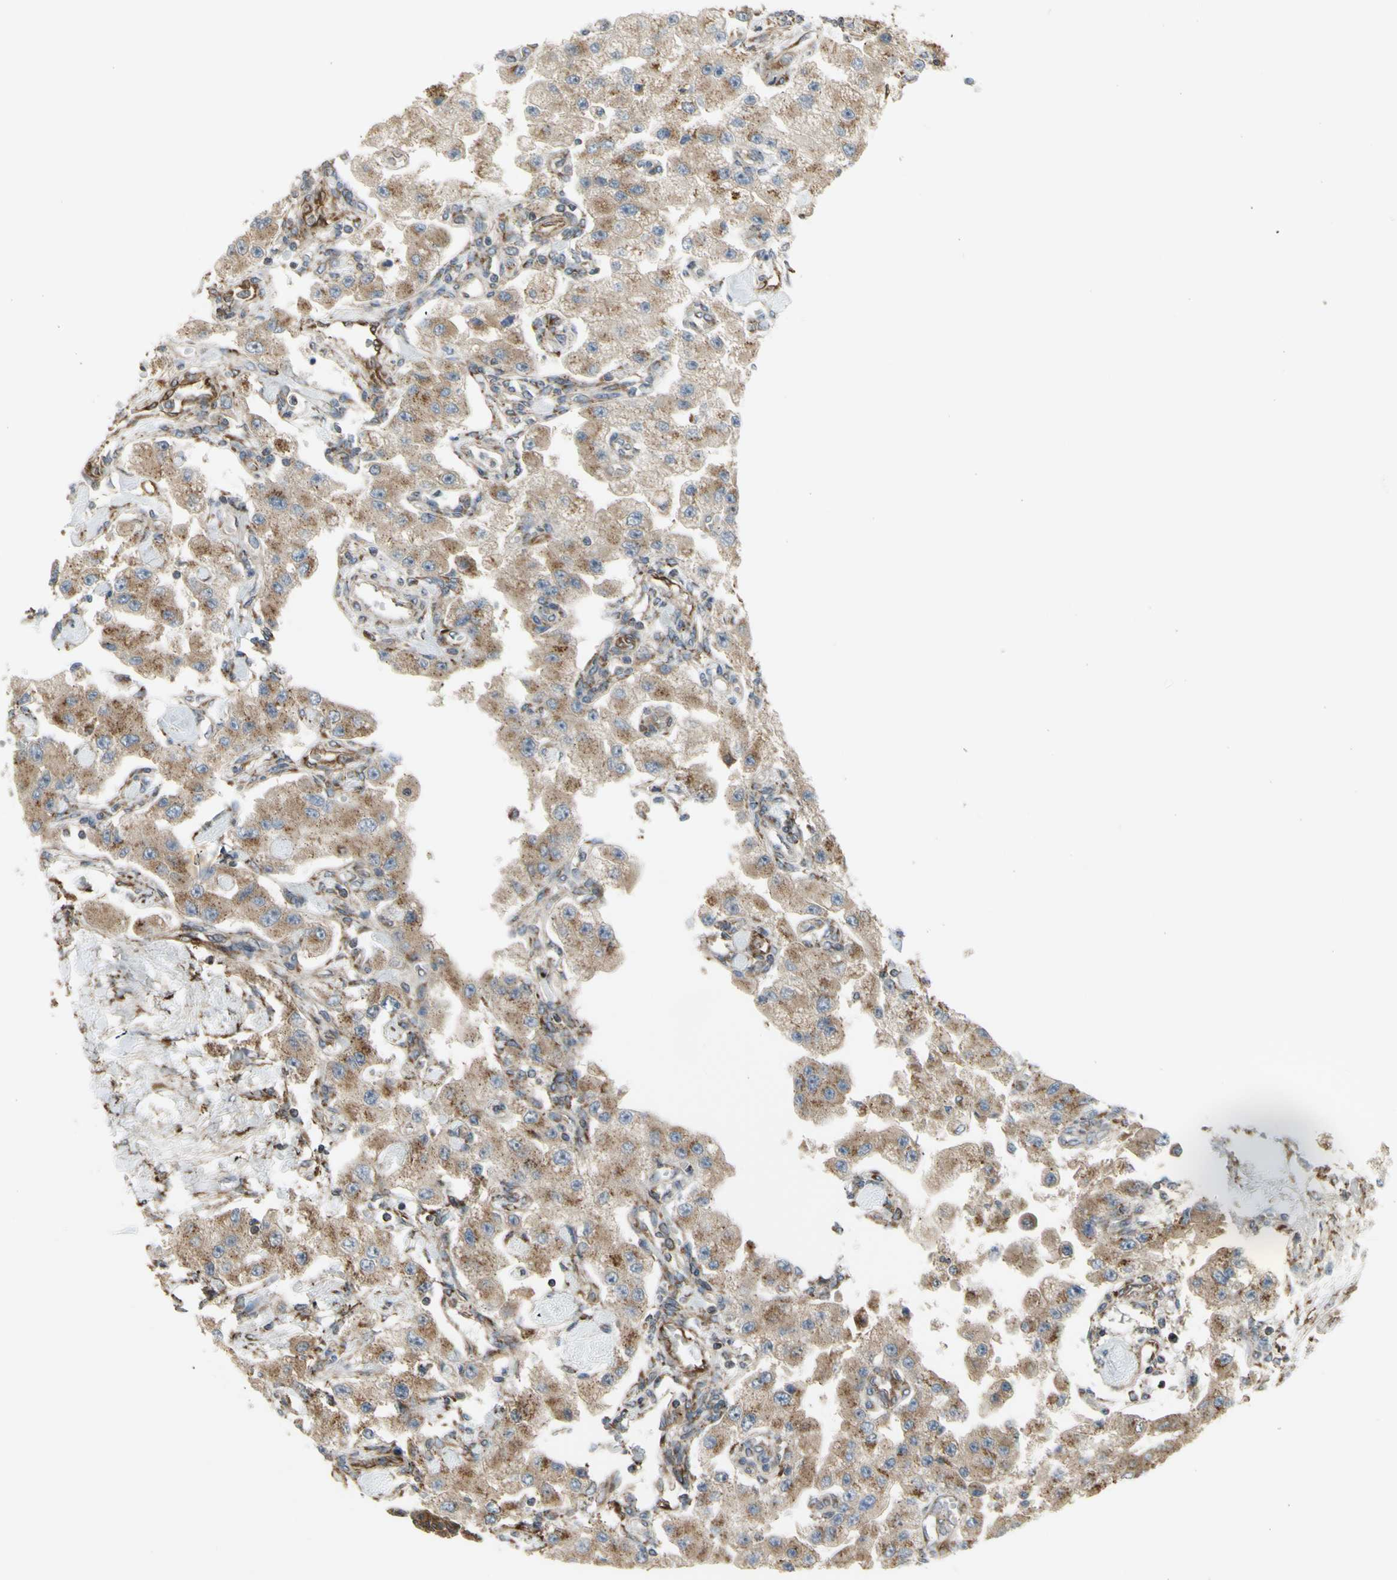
{"staining": {"intensity": "moderate", "quantity": ">75%", "location": "cytoplasmic/membranous"}, "tissue": "carcinoid", "cell_type": "Tumor cells", "image_type": "cancer", "snomed": [{"axis": "morphology", "description": "Carcinoid, malignant, NOS"}, {"axis": "topography", "description": "Pancreas"}], "caption": "About >75% of tumor cells in human carcinoid (malignant) exhibit moderate cytoplasmic/membranous protein staining as visualized by brown immunohistochemical staining.", "gene": "SLC39A9", "patient": {"sex": "male", "age": 41}}